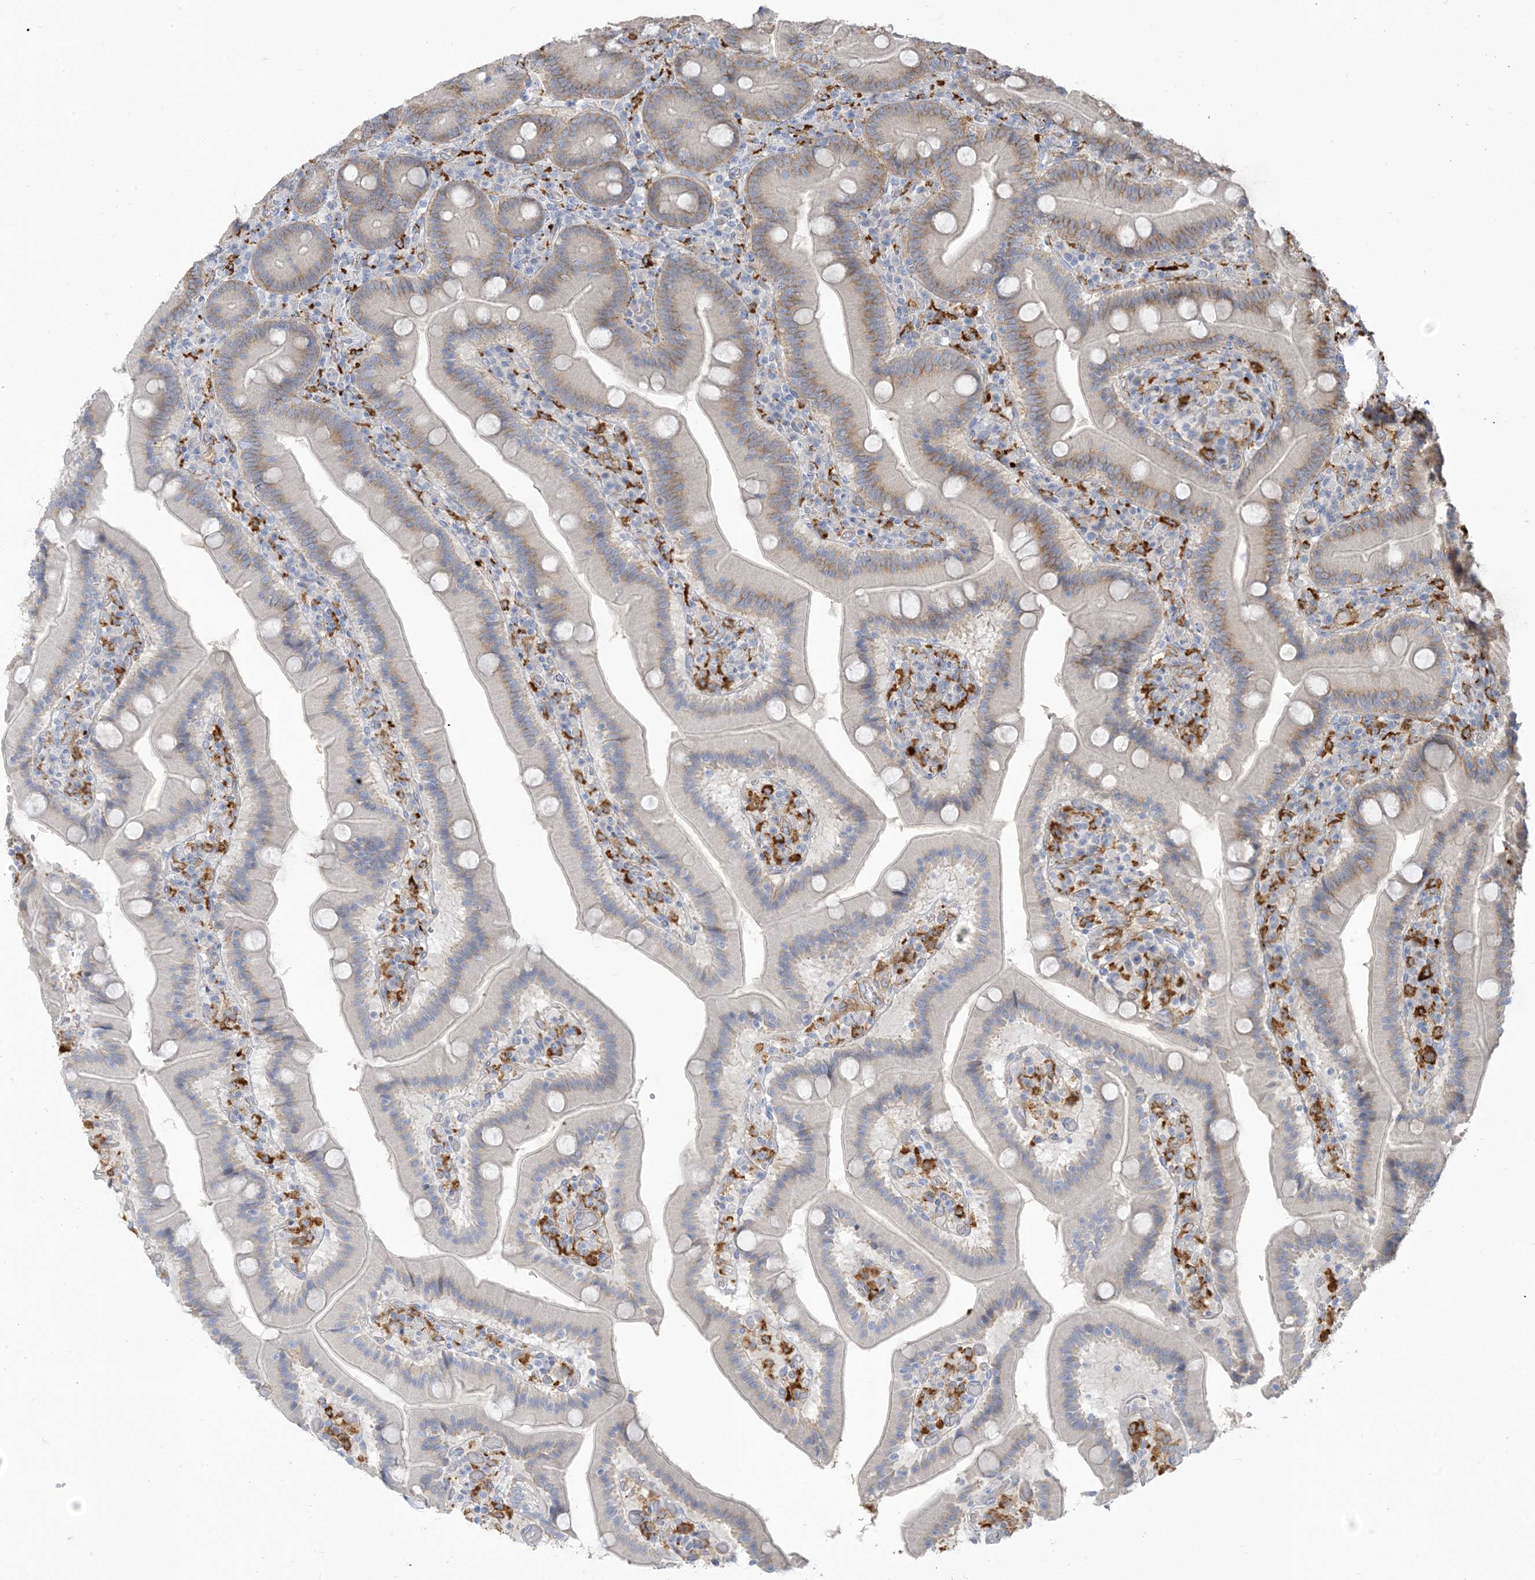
{"staining": {"intensity": "moderate", "quantity": "<25%", "location": "cytoplasmic/membranous"}, "tissue": "duodenum", "cell_type": "Glandular cells", "image_type": "normal", "snomed": [{"axis": "morphology", "description": "Normal tissue, NOS"}, {"axis": "topography", "description": "Duodenum"}], "caption": "A brown stain labels moderate cytoplasmic/membranous expression of a protein in glandular cells of normal human duodenum. Using DAB (3,3'-diaminobenzidine) (brown) and hematoxylin (blue) stains, captured at high magnification using brightfield microscopy.", "gene": "PEAR1", "patient": {"sex": "female", "age": 62}}